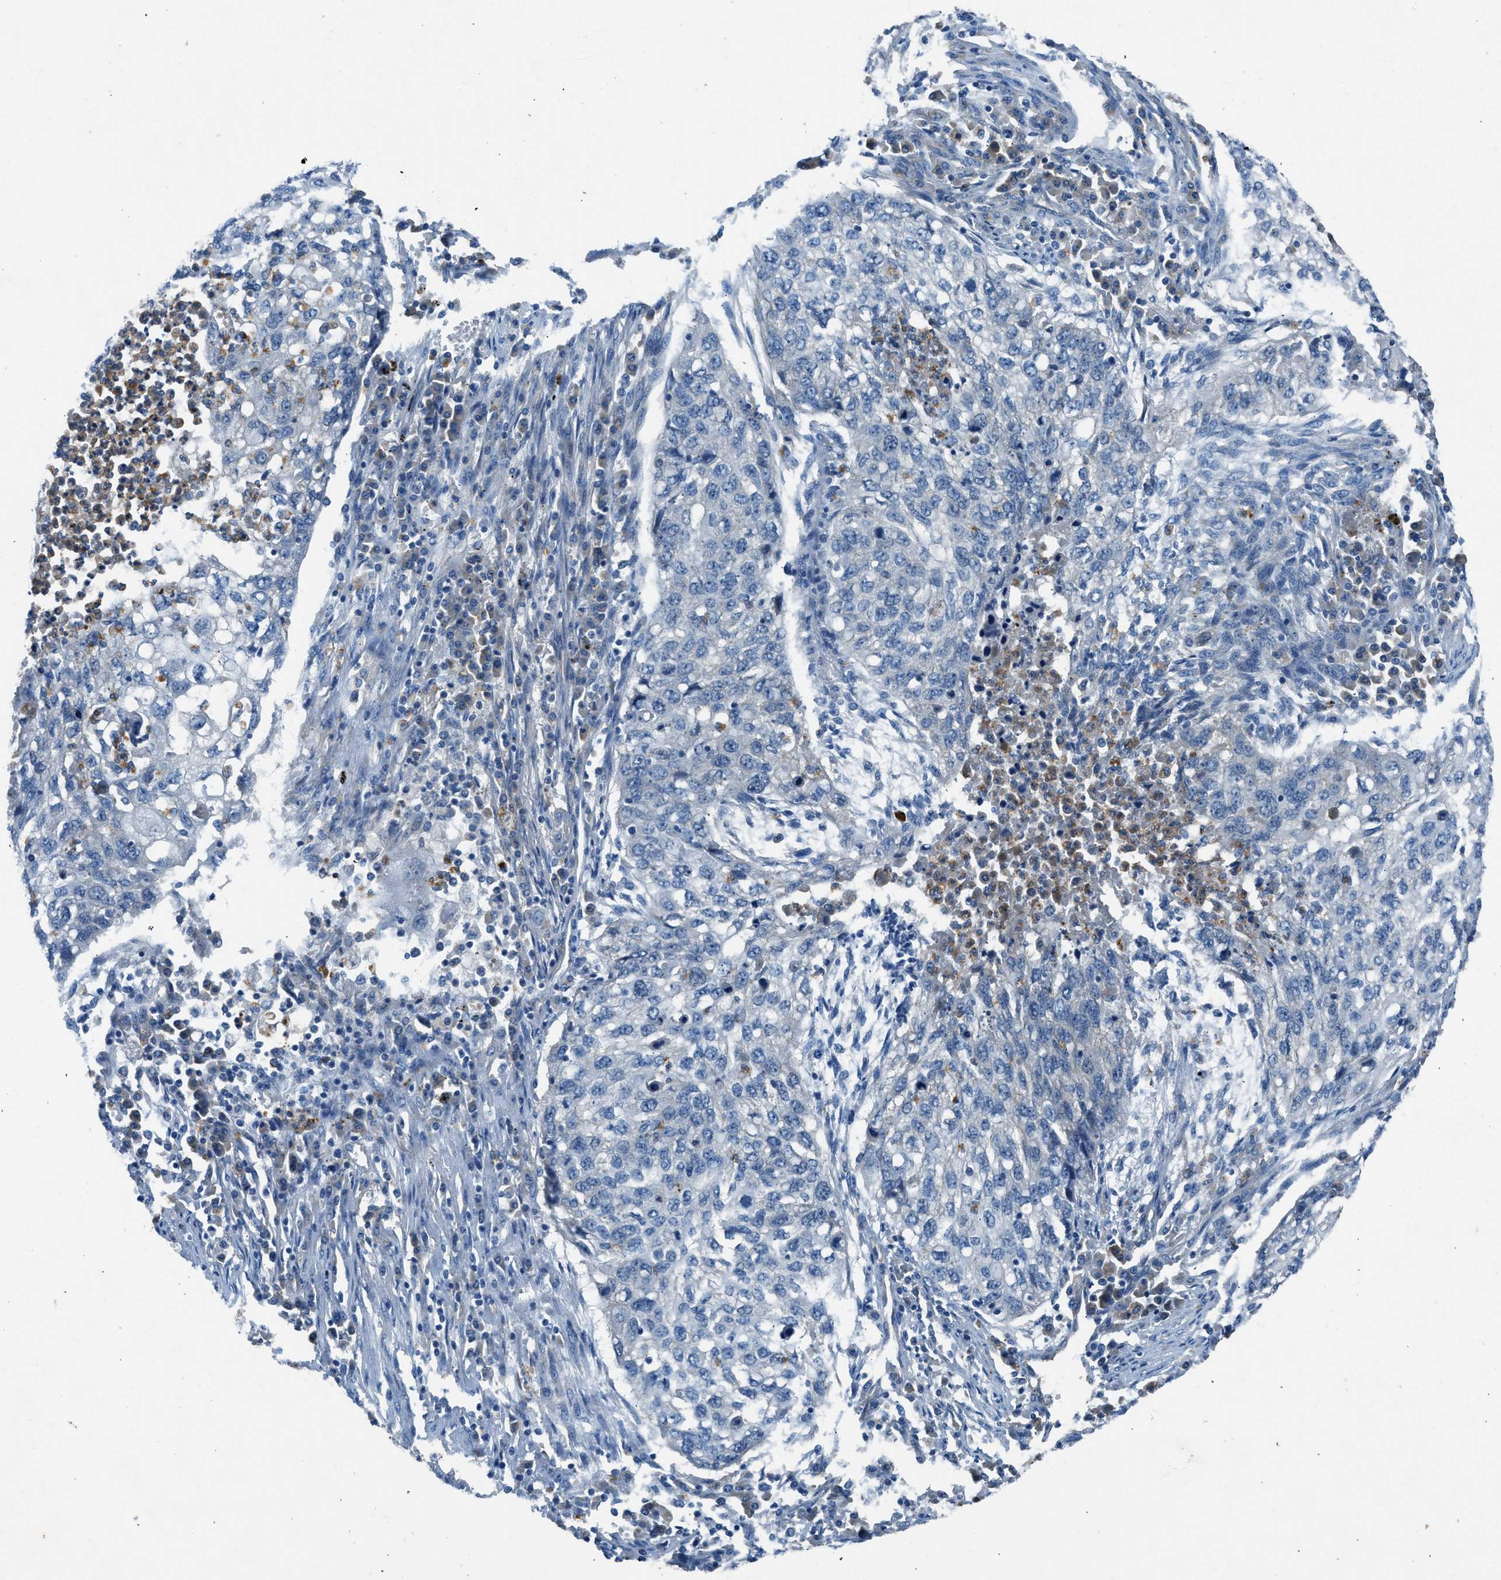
{"staining": {"intensity": "negative", "quantity": "none", "location": "none"}, "tissue": "lung cancer", "cell_type": "Tumor cells", "image_type": "cancer", "snomed": [{"axis": "morphology", "description": "Squamous cell carcinoma, NOS"}, {"axis": "topography", "description": "Lung"}], "caption": "Protein analysis of lung cancer displays no significant expression in tumor cells.", "gene": "BMP1", "patient": {"sex": "female", "age": 63}}